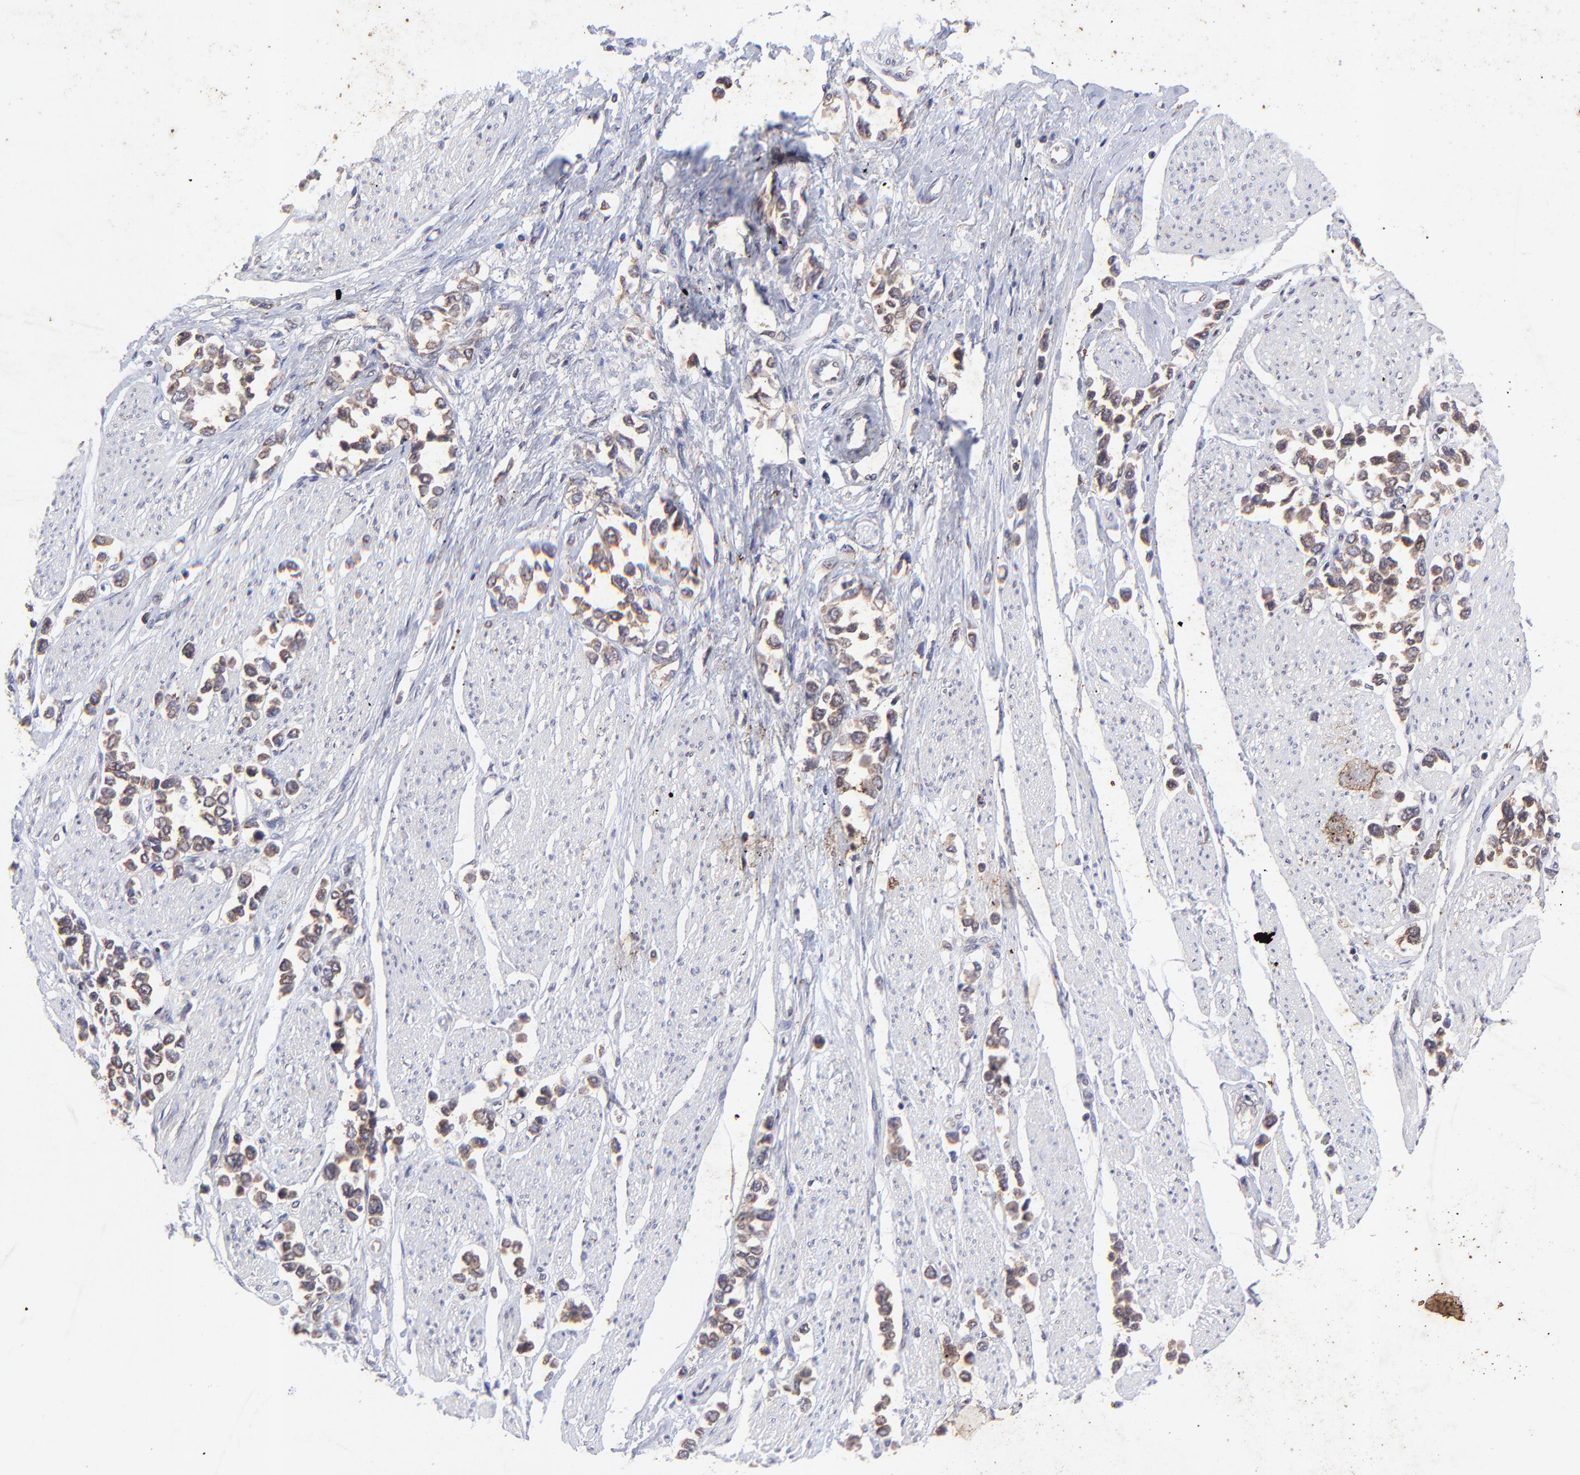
{"staining": {"intensity": "moderate", "quantity": "25%-75%", "location": "cytoplasmic/membranous"}, "tissue": "stomach cancer", "cell_type": "Tumor cells", "image_type": "cancer", "snomed": [{"axis": "morphology", "description": "Adenocarcinoma, NOS"}, {"axis": "topography", "description": "Stomach, upper"}], "caption": "Protein staining demonstrates moderate cytoplasmic/membranous expression in approximately 25%-75% of tumor cells in adenocarcinoma (stomach). (brown staining indicates protein expression, while blue staining denotes nuclei).", "gene": "TNRC6B", "patient": {"sex": "male", "age": 76}}